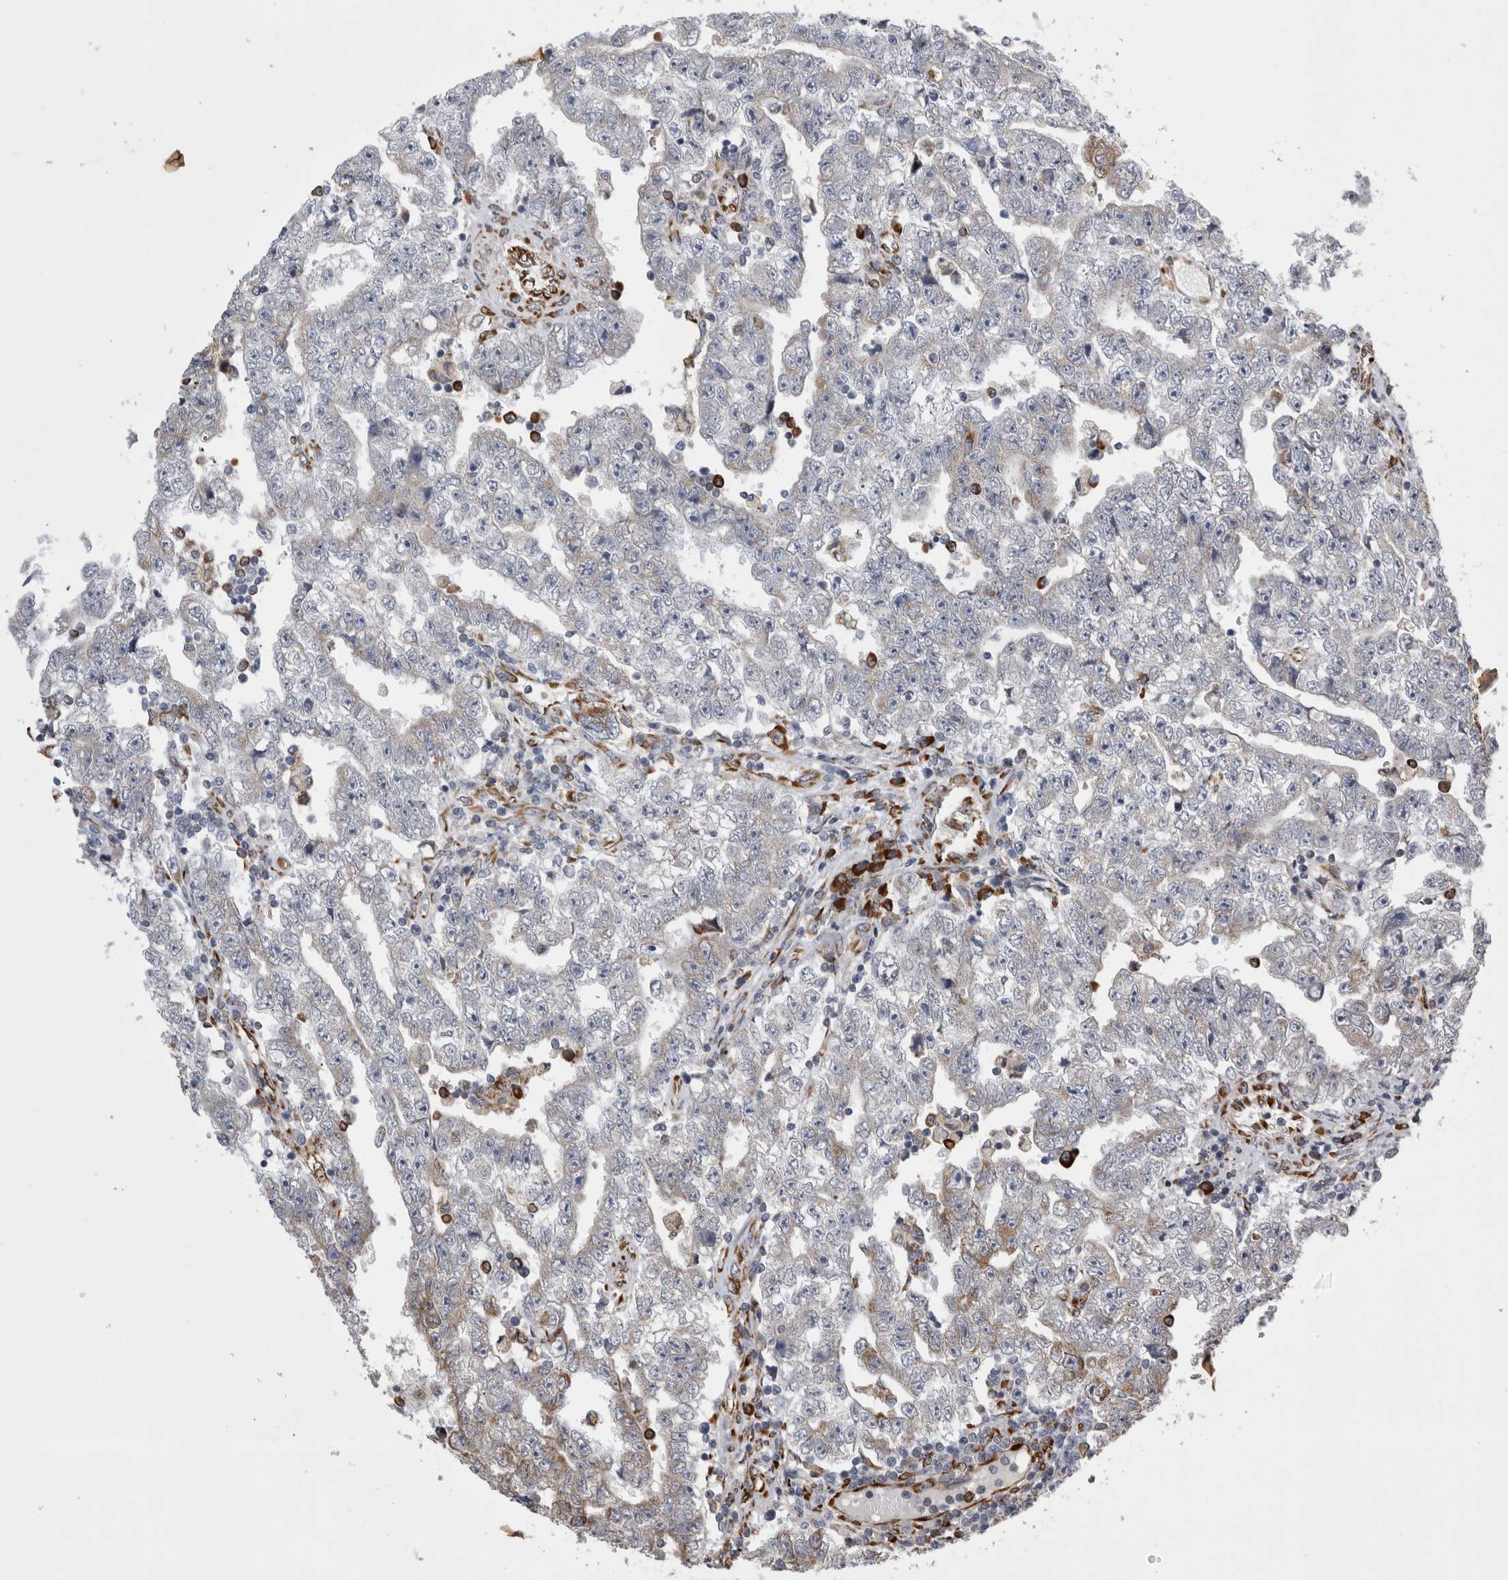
{"staining": {"intensity": "negative", "quantity": "none", "location": "none"}, "tissue": "testis cancer", "cell_type": "Tumor cells", "image_type": "cancer", "snomed": [{"axis": "morphology", "description": "Carcinoma, Embryonal, NOS"}, {"axis": "topography", "description": "Testis"}], "caption": "Immunohistochemistry (IHC) micrograph of embryonal carcinoma (testis) stained for a protein (brown), which shows no expression in tumor cells.", "gene": "FHIP2B", "patient": {"sex": "male", "age": 25}}